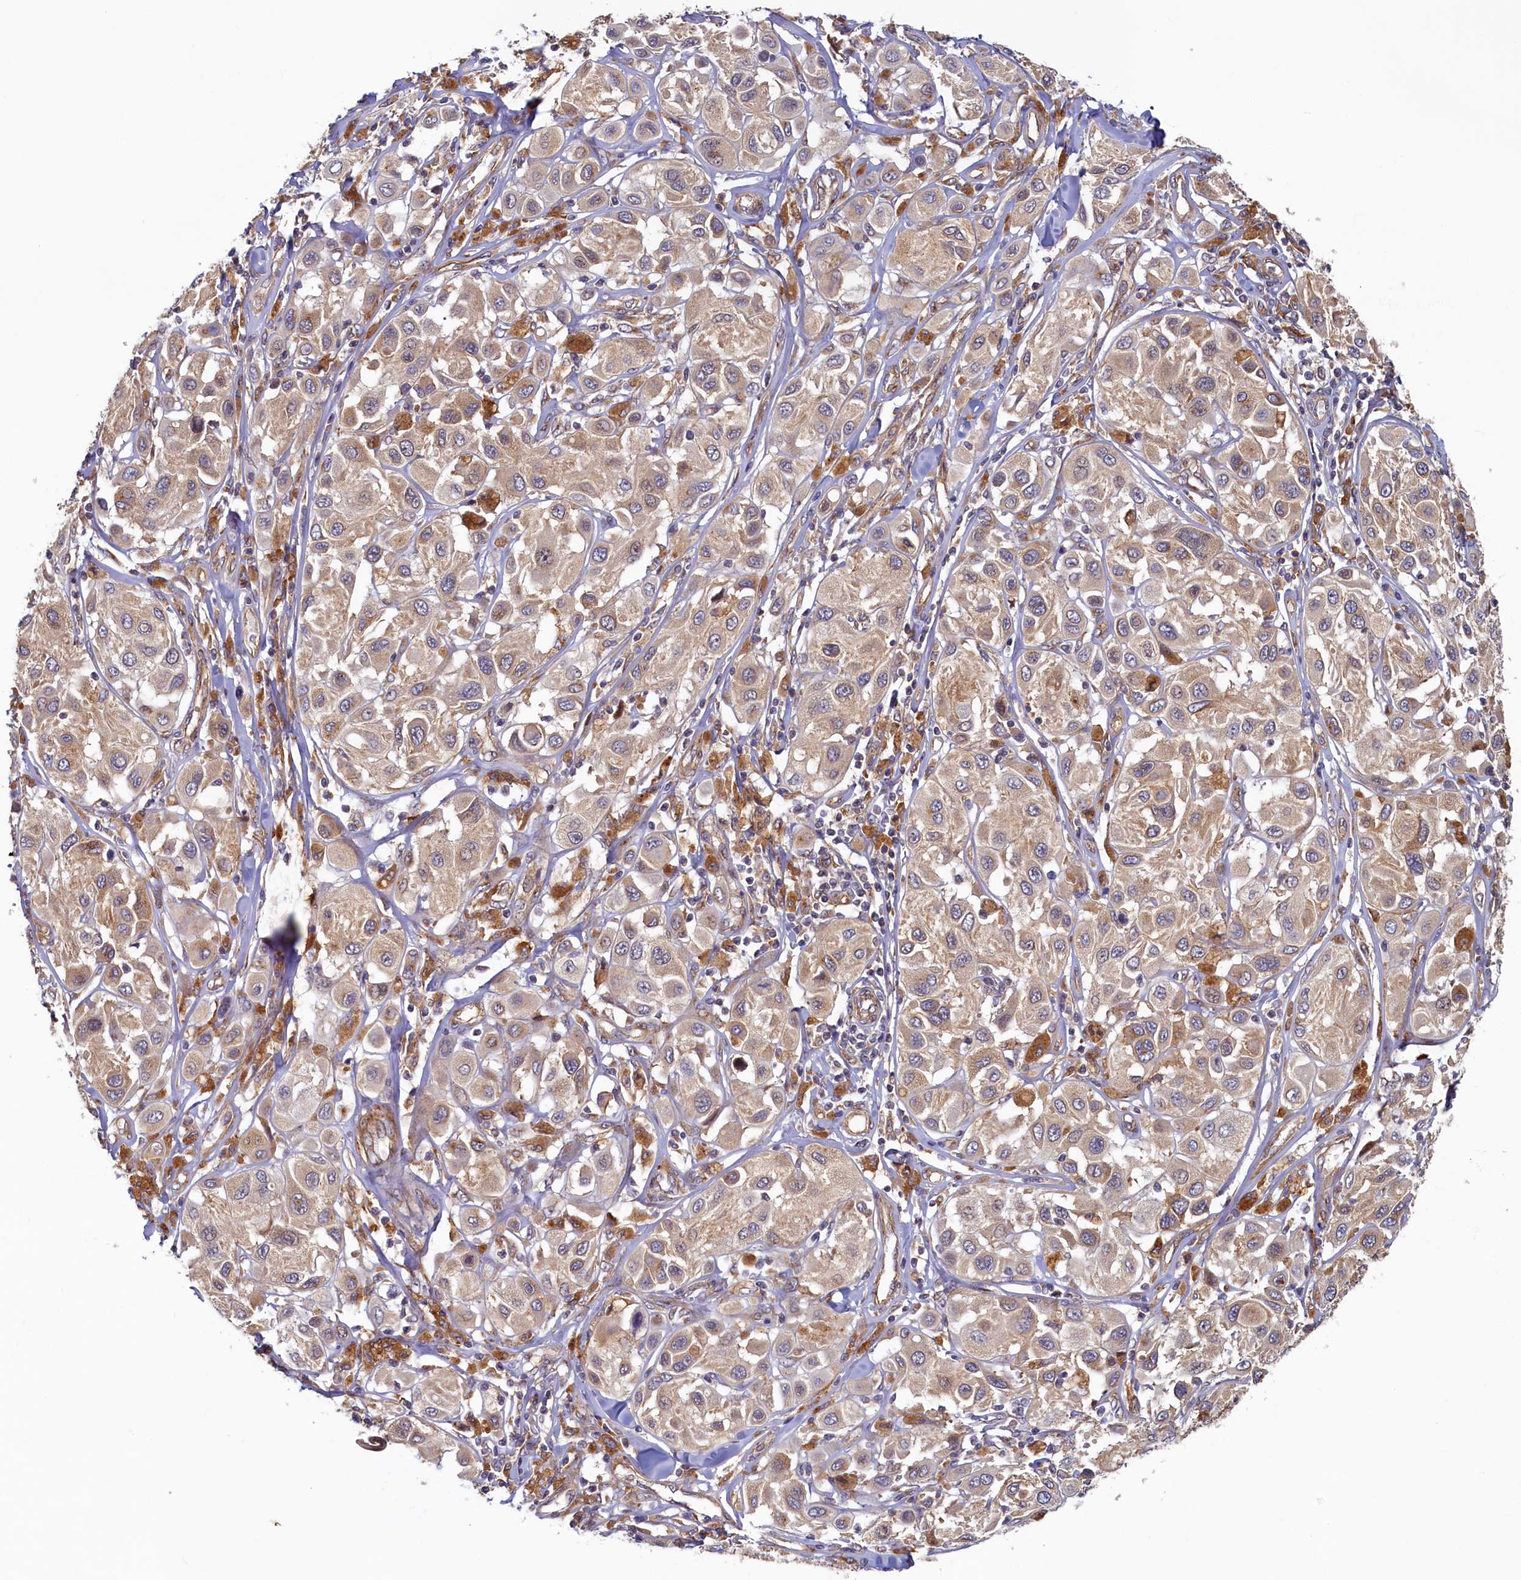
{"staining": {"intensity": "moderate", "quantity": "<25%", "location": "cytoplasmic/membranous"}, "tissue": "melanoma", "cell_type": "Tumor cells", "image_type": "cancer", "snomed": [{"axis": "morphology", "description": "Malignant melanoma, Metastatic site"}, {"axis": "topography", "description": "Skin"}], "caption": "Malignant melanoma (metastatic site) tissue displays moderate cytoplasmic/membranous staining in approximately <25% of tumor cells (Stains: DAB in brown, nuclei in blue, Microscopy: brightfield microscopy at high magnification).", "gene": "STX12", "patient": {"sex": "male", "age": 41}}